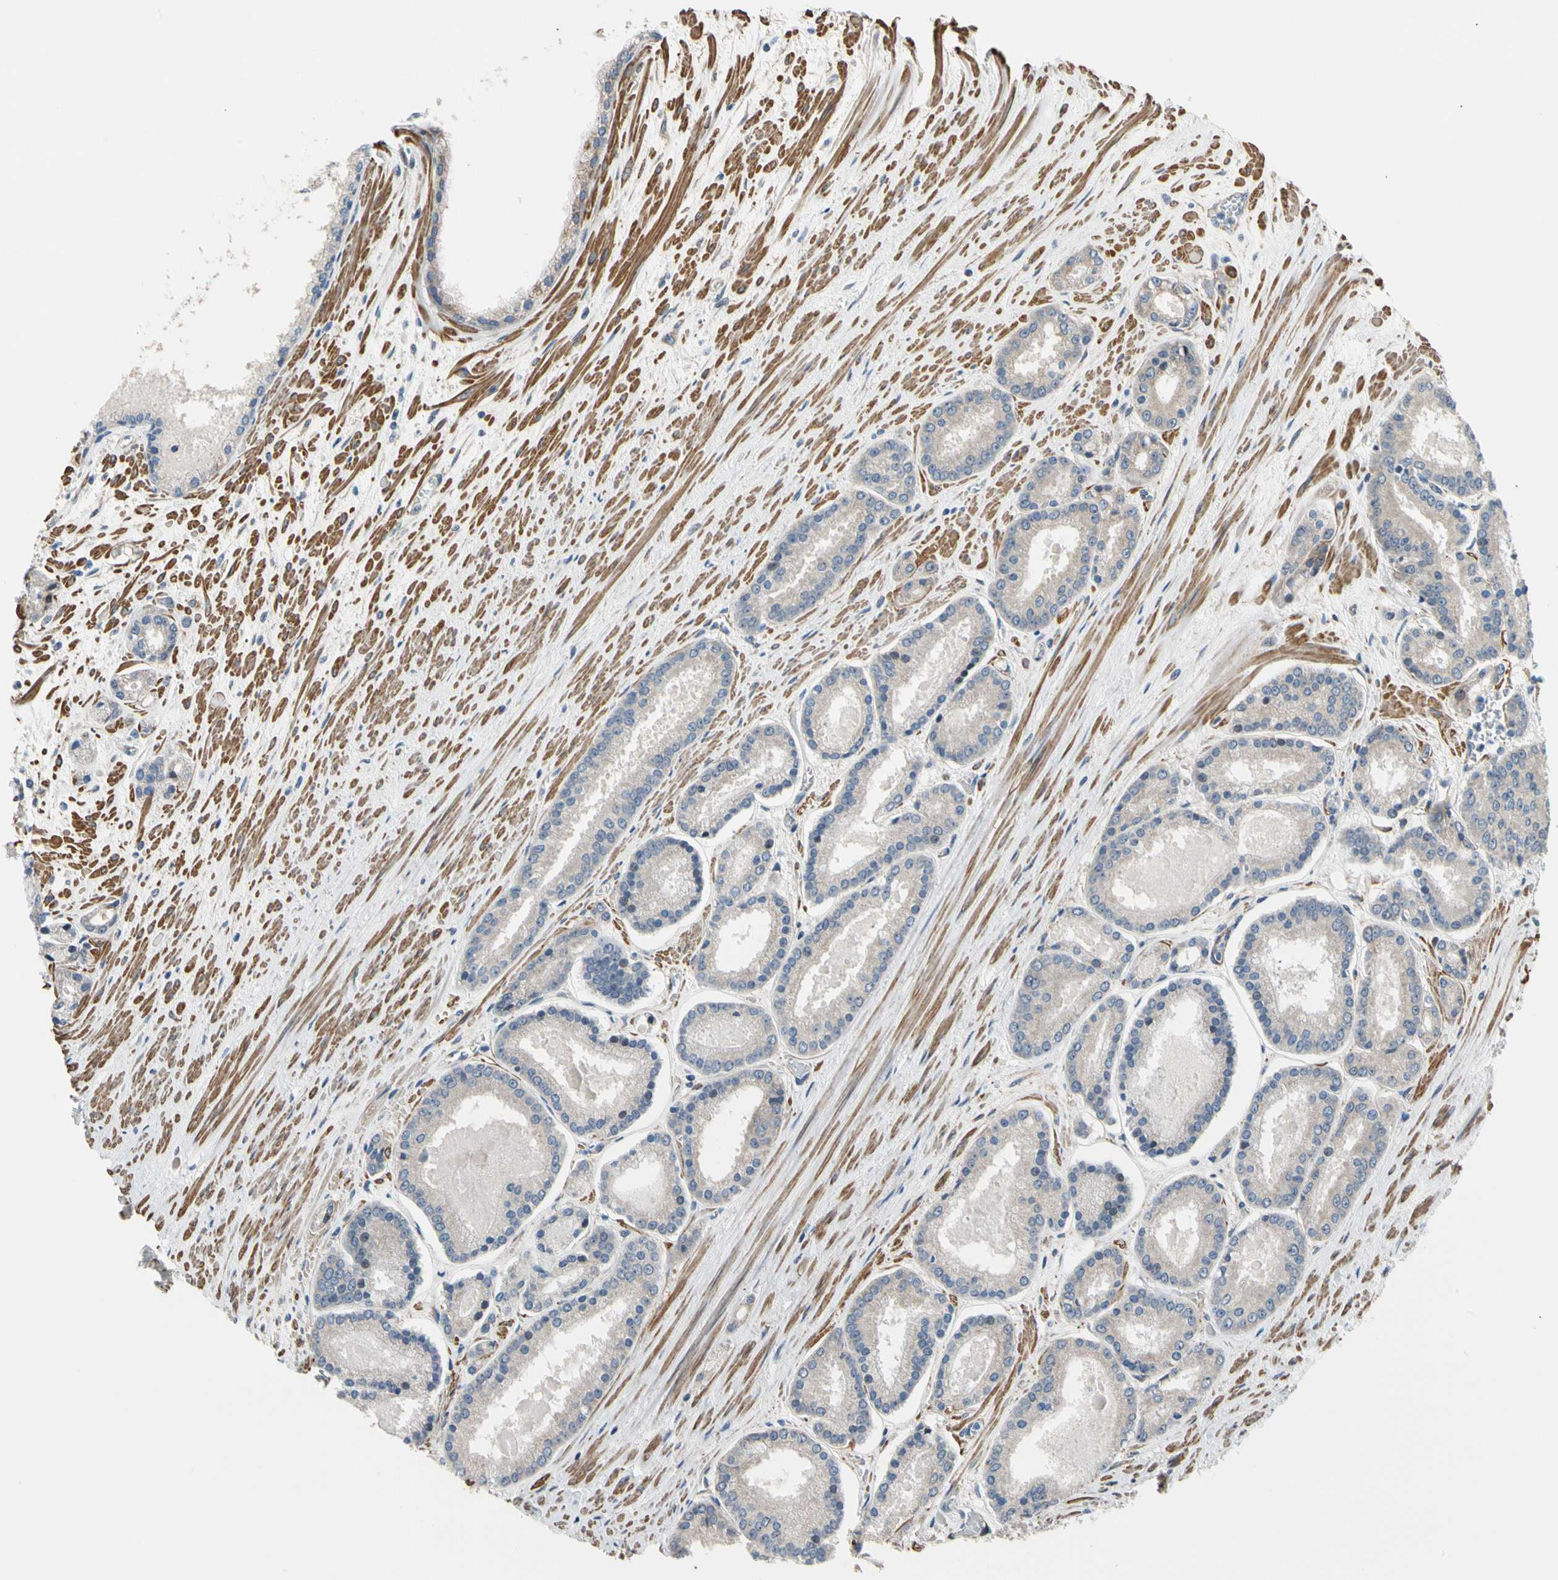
{"staining": {"intensity": "weak", "quantity": "<25%", "location": "cytoplasmic/membranous"}, "tissue": "prostate cancer", "cell_type": "Tumor cells", "image_type": "cancer", "snomed": [{"axis": "morphology", "description": "Adenocarcinoma, Low grade"}, {"axis": "topography", "description": "Prostate"}], "caption": "This is a photomicrograph of IHC staining of prostate cancer (low-grade adenocarcinoma), which shows no expression in tumor cells. (DAB immunohistochemistry (IHC), high magnification).", "gene": "LIMK2", "patient": {"sex": "male", "age": 59}}